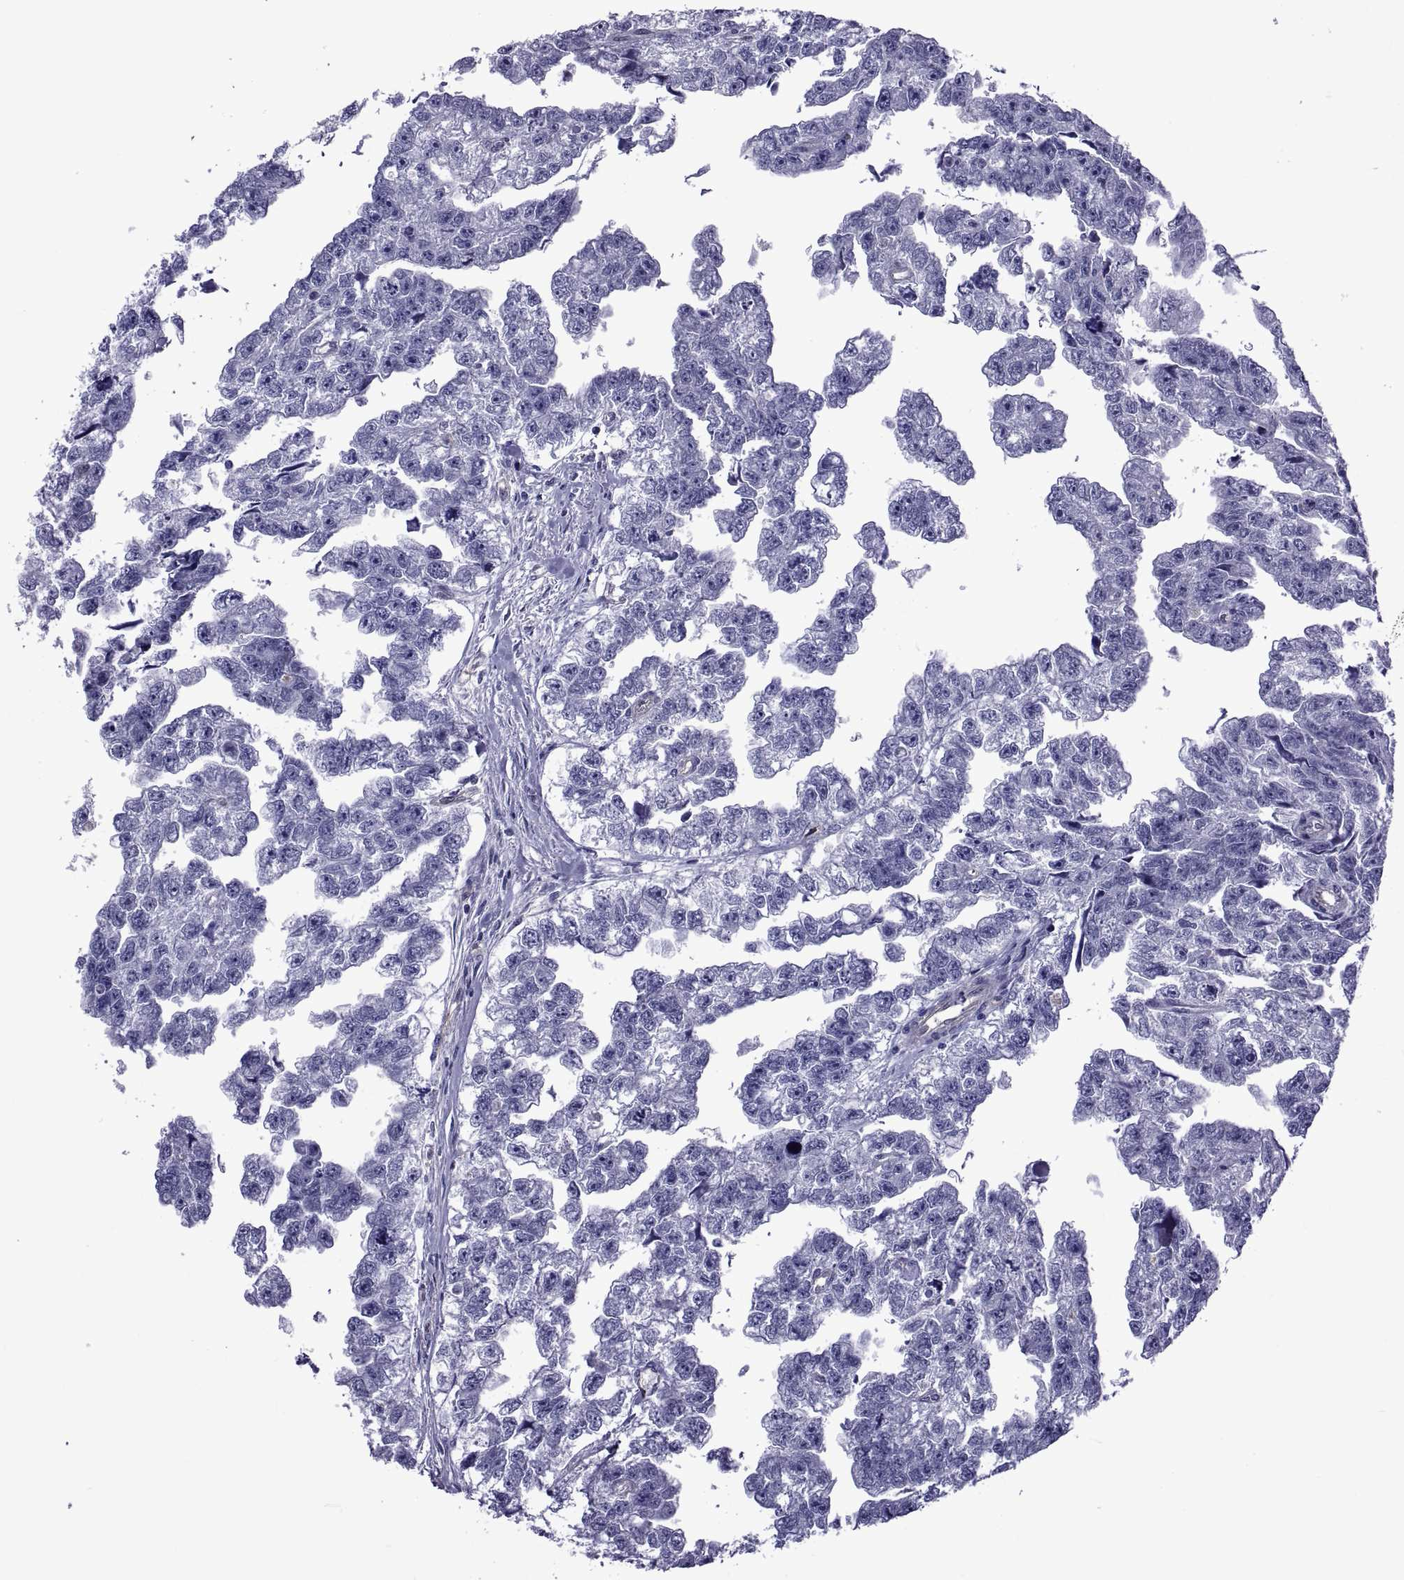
{"staining": {"intensity": "negative", "quantity": "none", "location": "none"}, "tissue": "testis cancer", "cell_type": "Tumor cells", "image_type": "cancer", "snomed": [{"axis": "morphology", "description": "Carcinoma, Embryonal, NOS"}, {"axis": "morphology", "description": "Teratoma, malignant, NOS"}, {"axis": "topography", "description": "Testis"}], "caption": "Human testis teratoma (malignant) stained for a protein using IHC reveals no positivity in tumor cells.", "gene": "LCN9", "patient": {"sex": "male", "age": 44}}